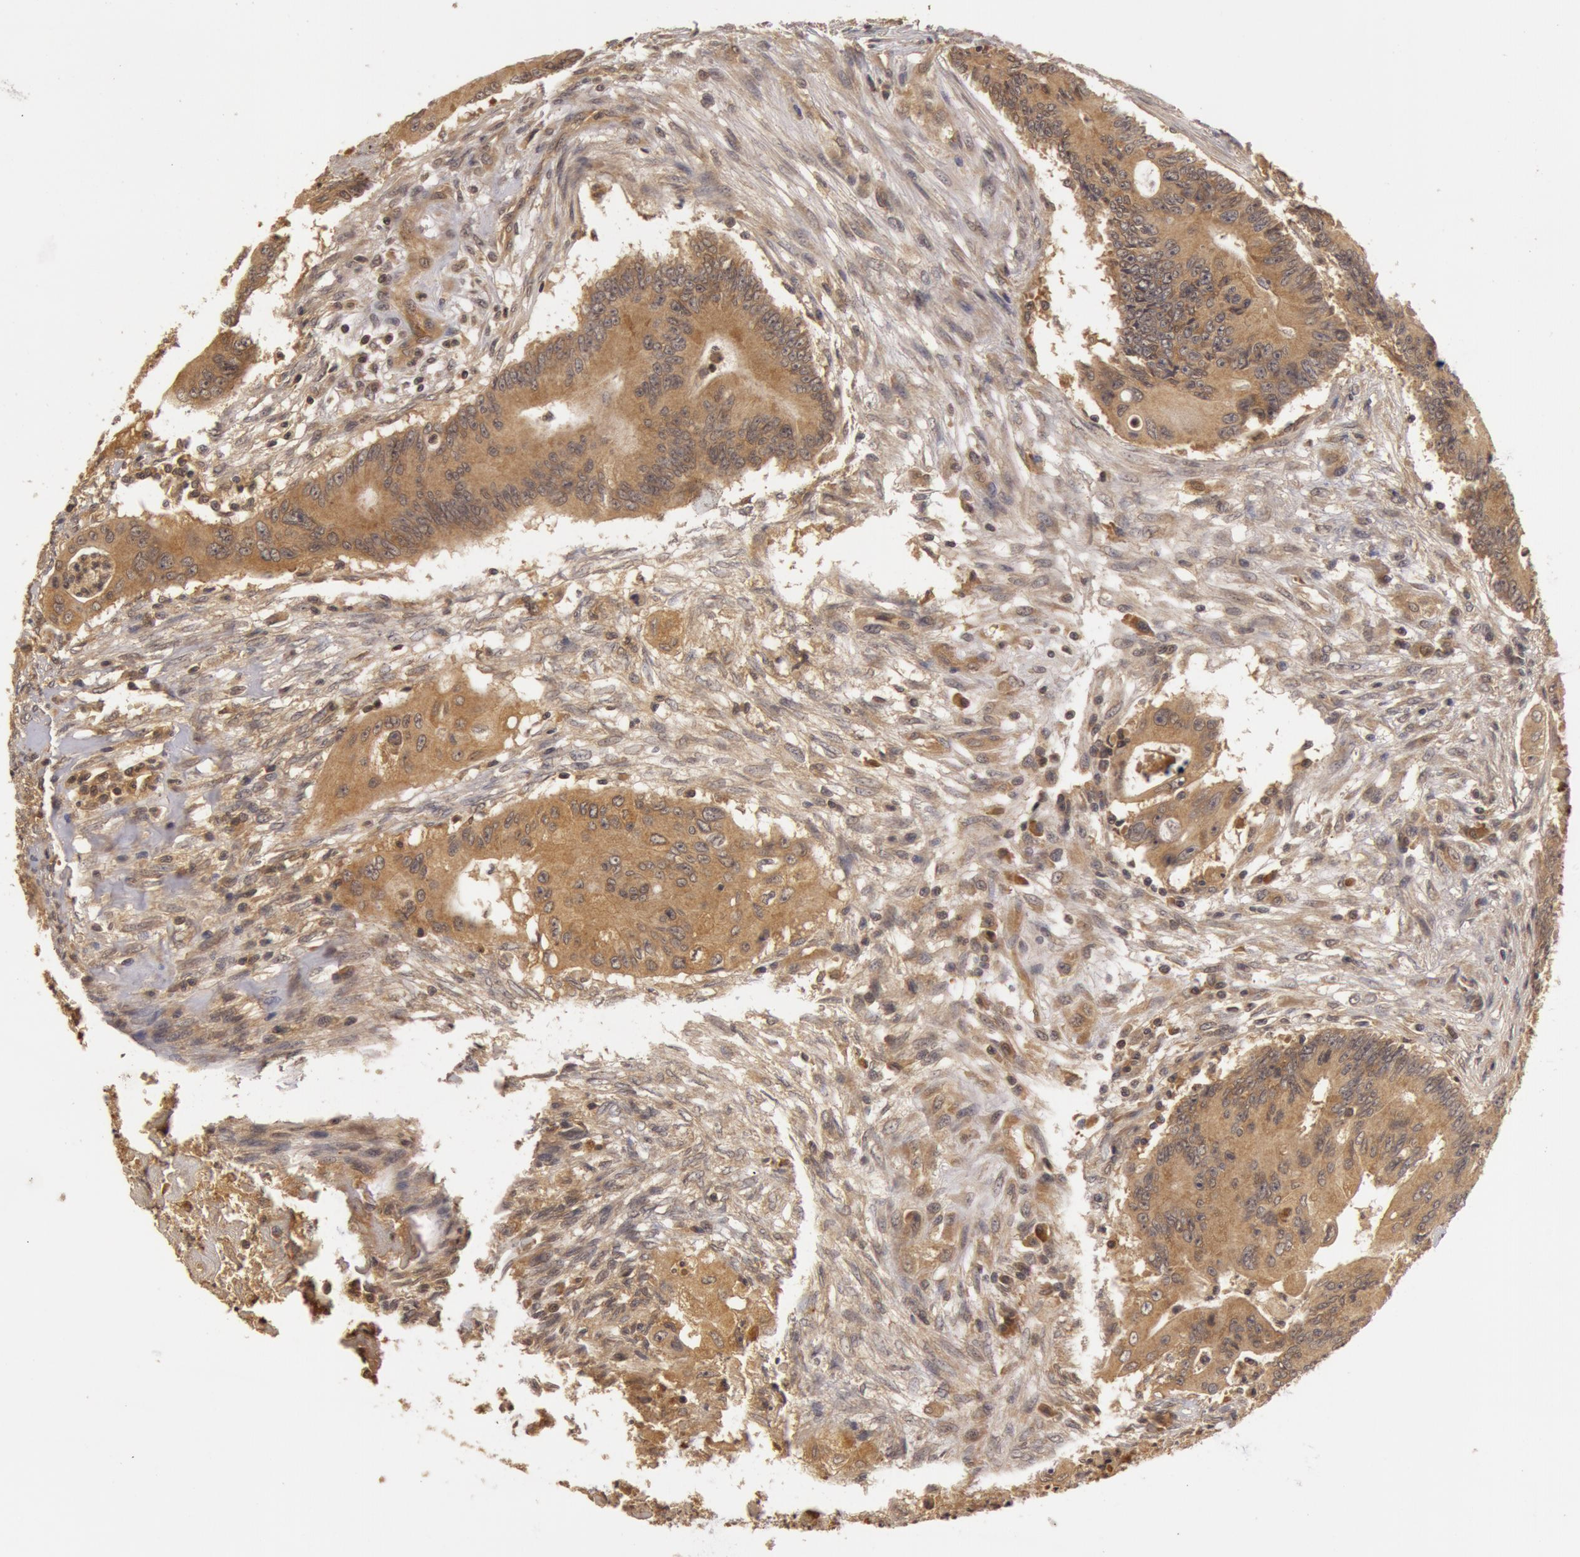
{"staining": {"intensity": "moderate", "quantity": ">75%", "location": "cytoplasmic/membranous"}, "tissue": "colorectal cancer", "cell_type": "Tumor cells", "image_type": "cancer", "snomed": [{"axis": "morphology", "description": "Adenocarcinoma, NOS"}, {"axis": "topography", "description": "Colon"}], "caption": "Colorectal cancer stained with DAB immunohistochemistry reveals medium levels of moderate cytoplasmic/membranous expression in approximately >75% of tumor cells. (DAB (3,3'-diaminobenzidine) = brown stain, brightfield microscopy at high magnification).", "gene": "BCHE", "patient": {"sex": "male", "age": 65}}